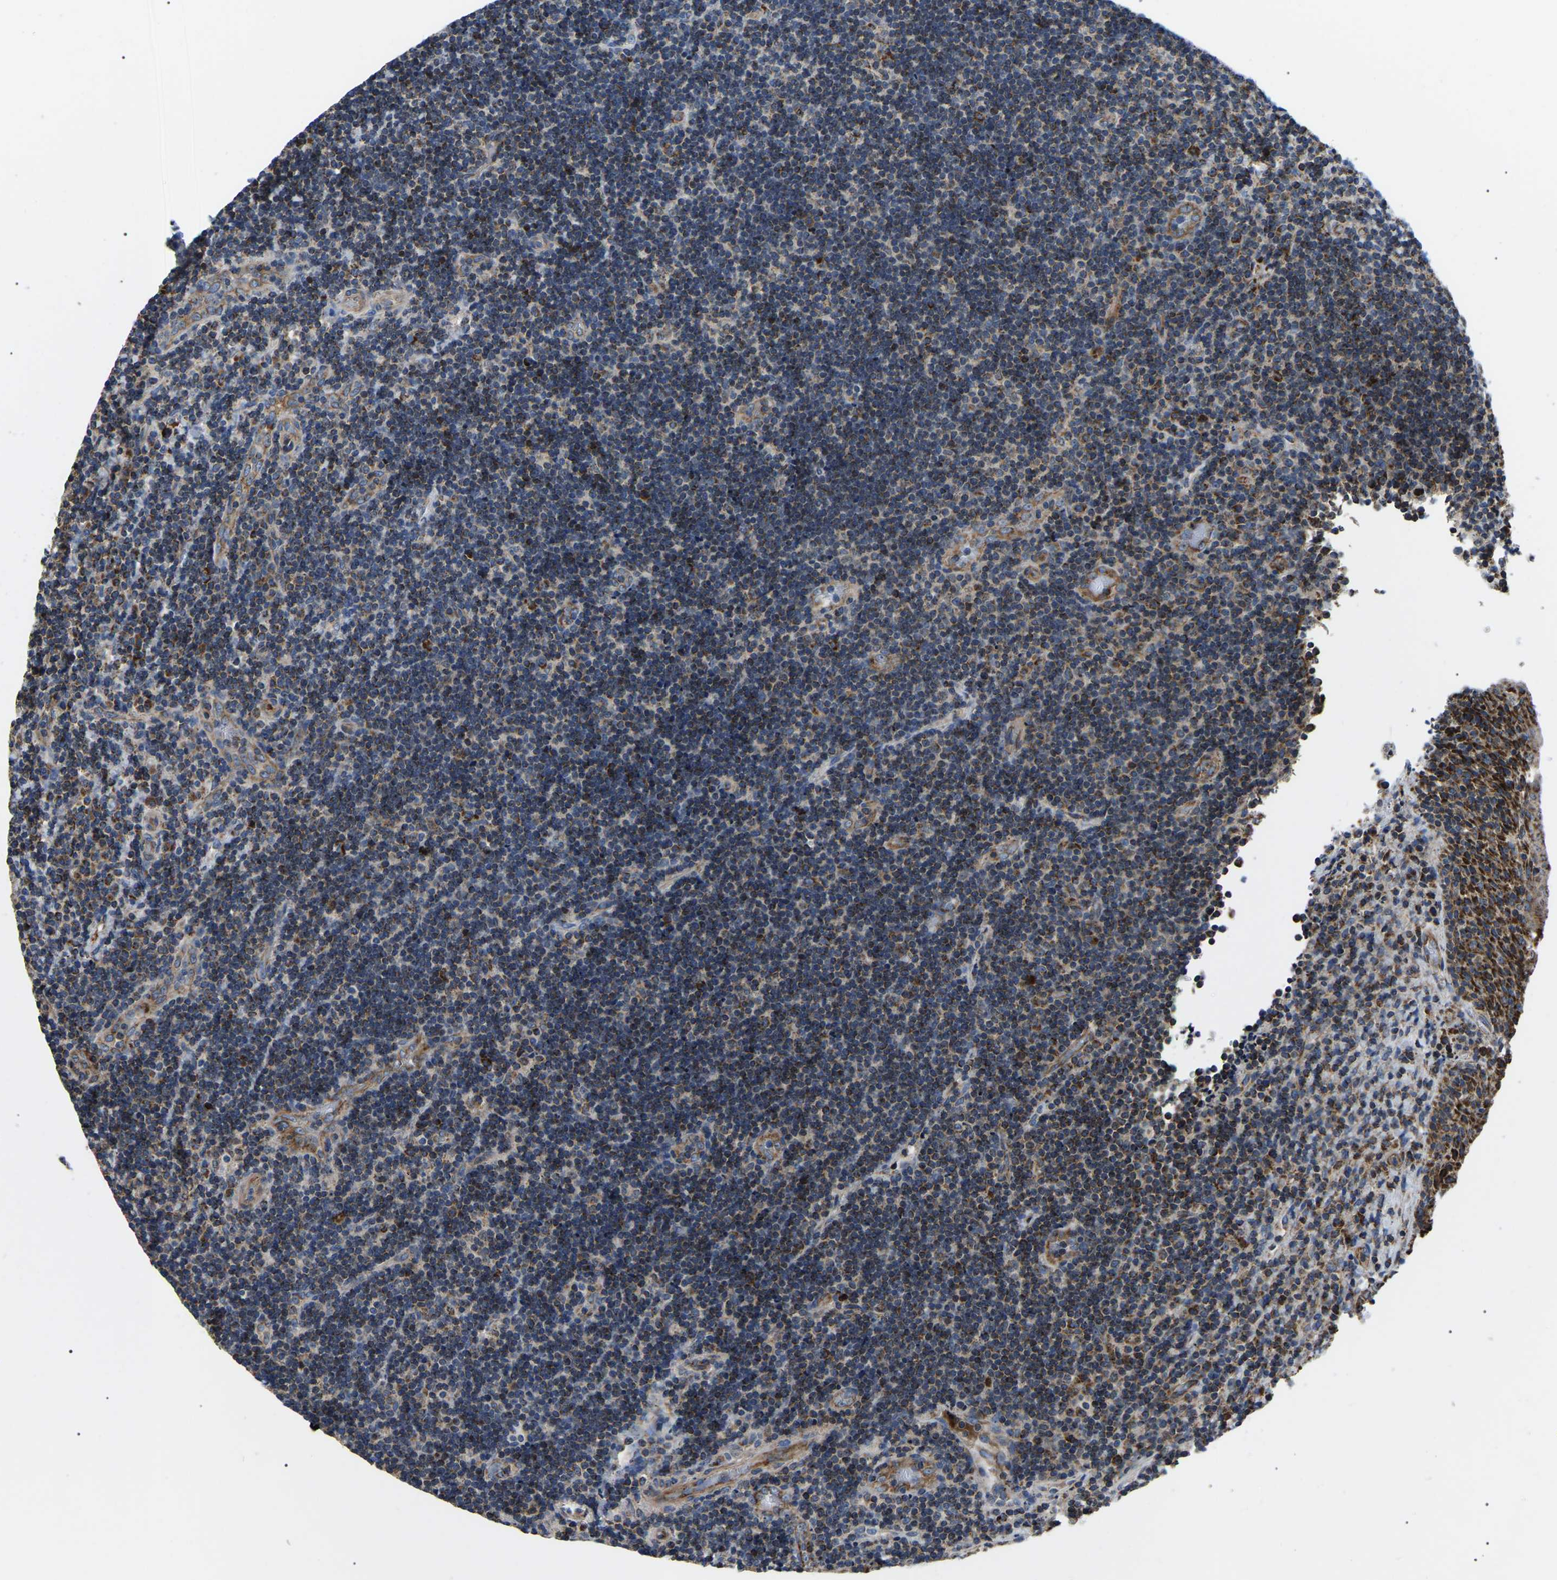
{"staining": {"intensity": "moderate", "quantity": ">75%", "location": "cytoplasmic/membranous"}, "tissue": "lymphoma", "cell_type": "Tumor cells", "image_type": "cancer", "snomed": [{"axis": "morphology", "description": "Malignant lymphoma, non-Hodgkin's type, High grade"}, {"axis": "topography", "description": "Tonsil"}], "caption": "Immunohistochemistry (IHC) image of neoplastic tissue: lymphoma stained using immunohistochemistry exhibits medium levels of moderate protein expression localized specifically in the cytoplasmic/membranous of tumor cells, appearing as a cytoplasmic/membranous brown color.", "gene": "PPM1E", "patient": {"sex": "female", "age": 36}}